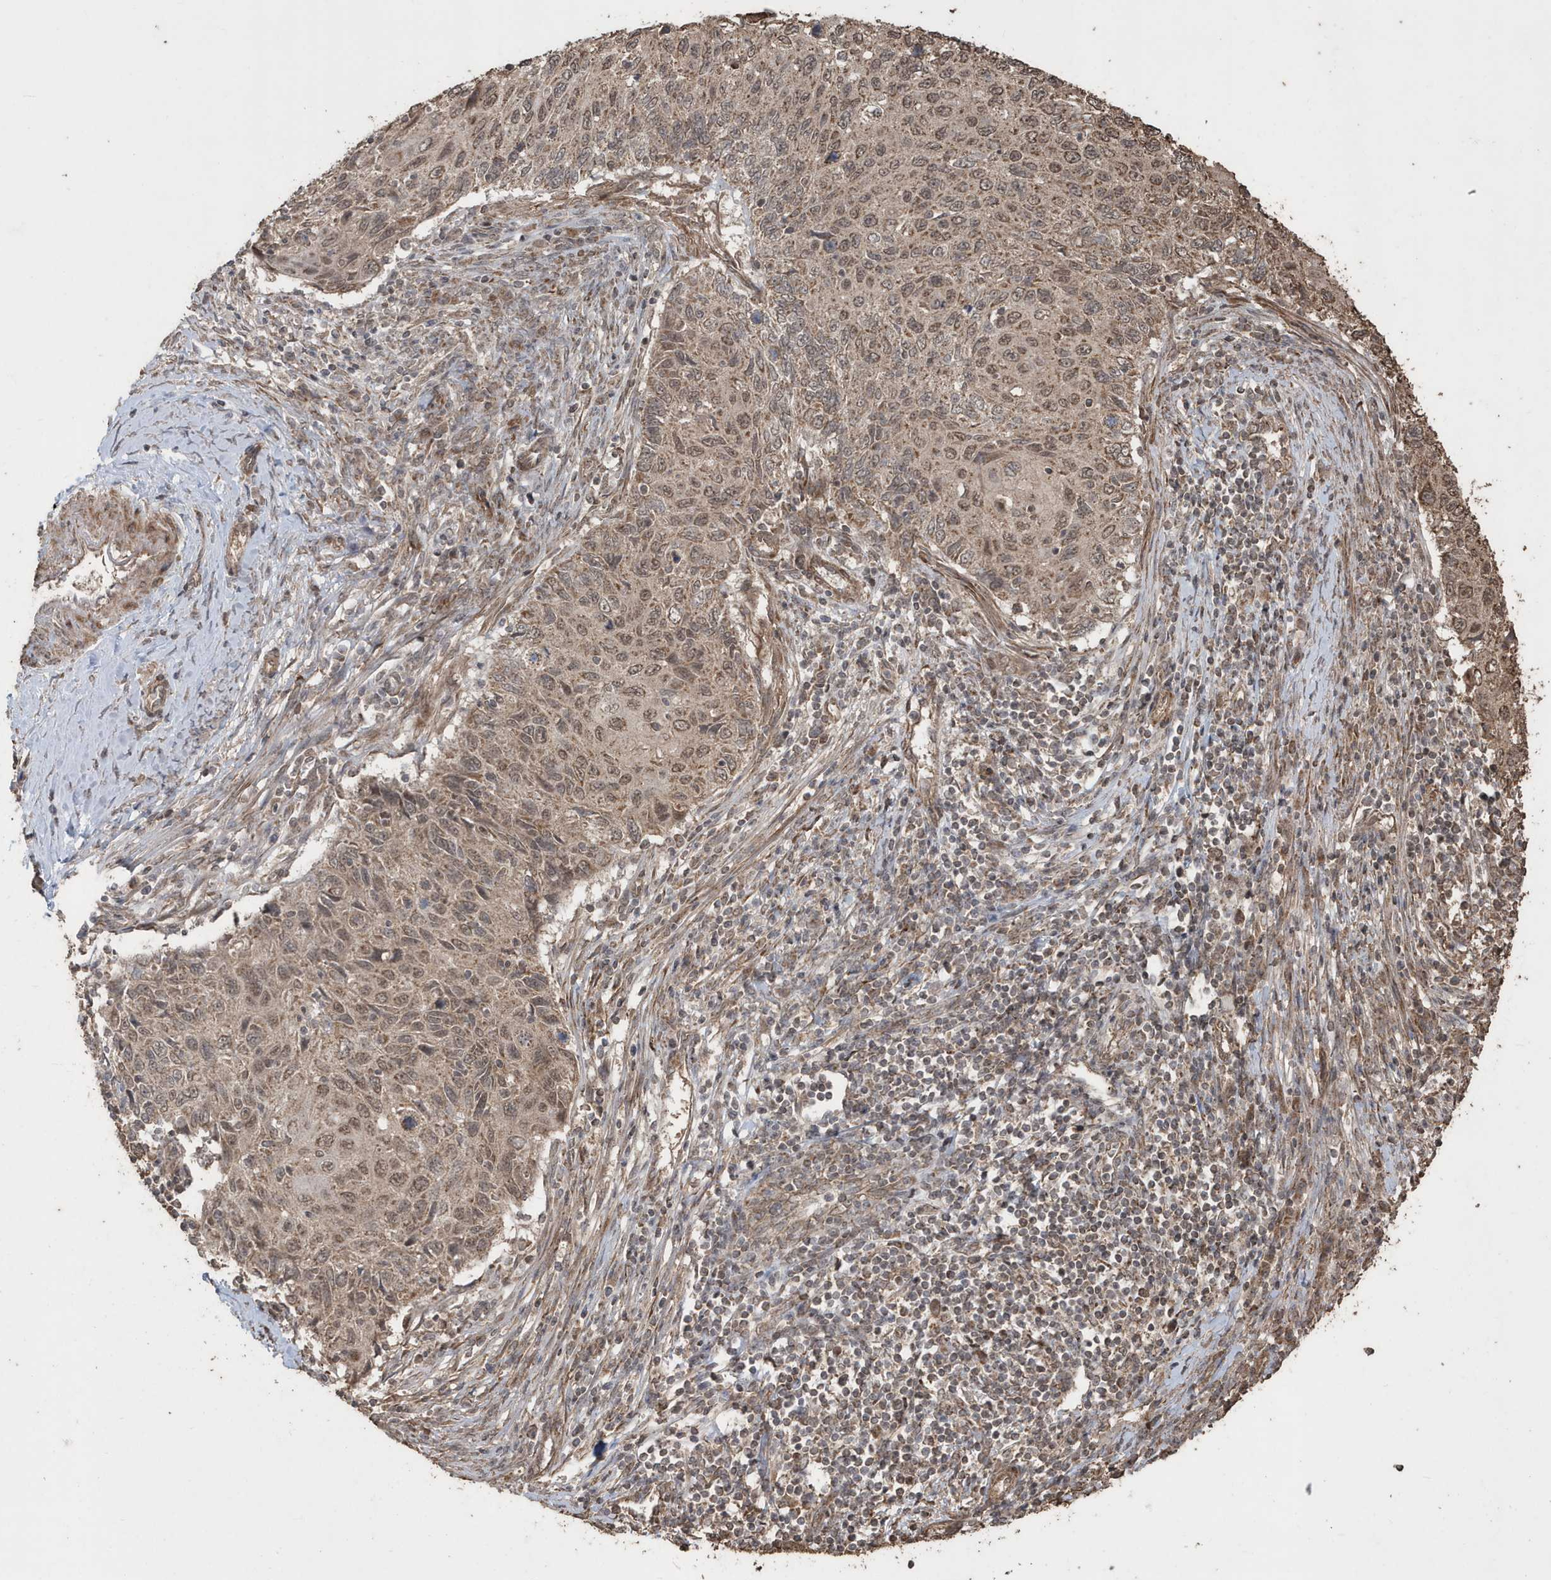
{"staining": {"intensity": "moderate", "quantity": ">75%", "location": "cytoplasmic/membranous,nuclear"}, "tissue": "cervical cancer", "cell_type": "Tumor cells", "image_type": "cancer", "snomed": [{"axis": "morphology", "description": "Squamous cell carcinoma, NOS"}, {"axis": "topography", "description": "Cervix"}], "caption": "This is a micrograph of IHC staining of cervical cancer, which shows moderate staining in the cytoplasmic/membranous and nuclear of tumor cells.", "gene": "PAXBP1", "patient": {"sex": "female", "age": 70}}